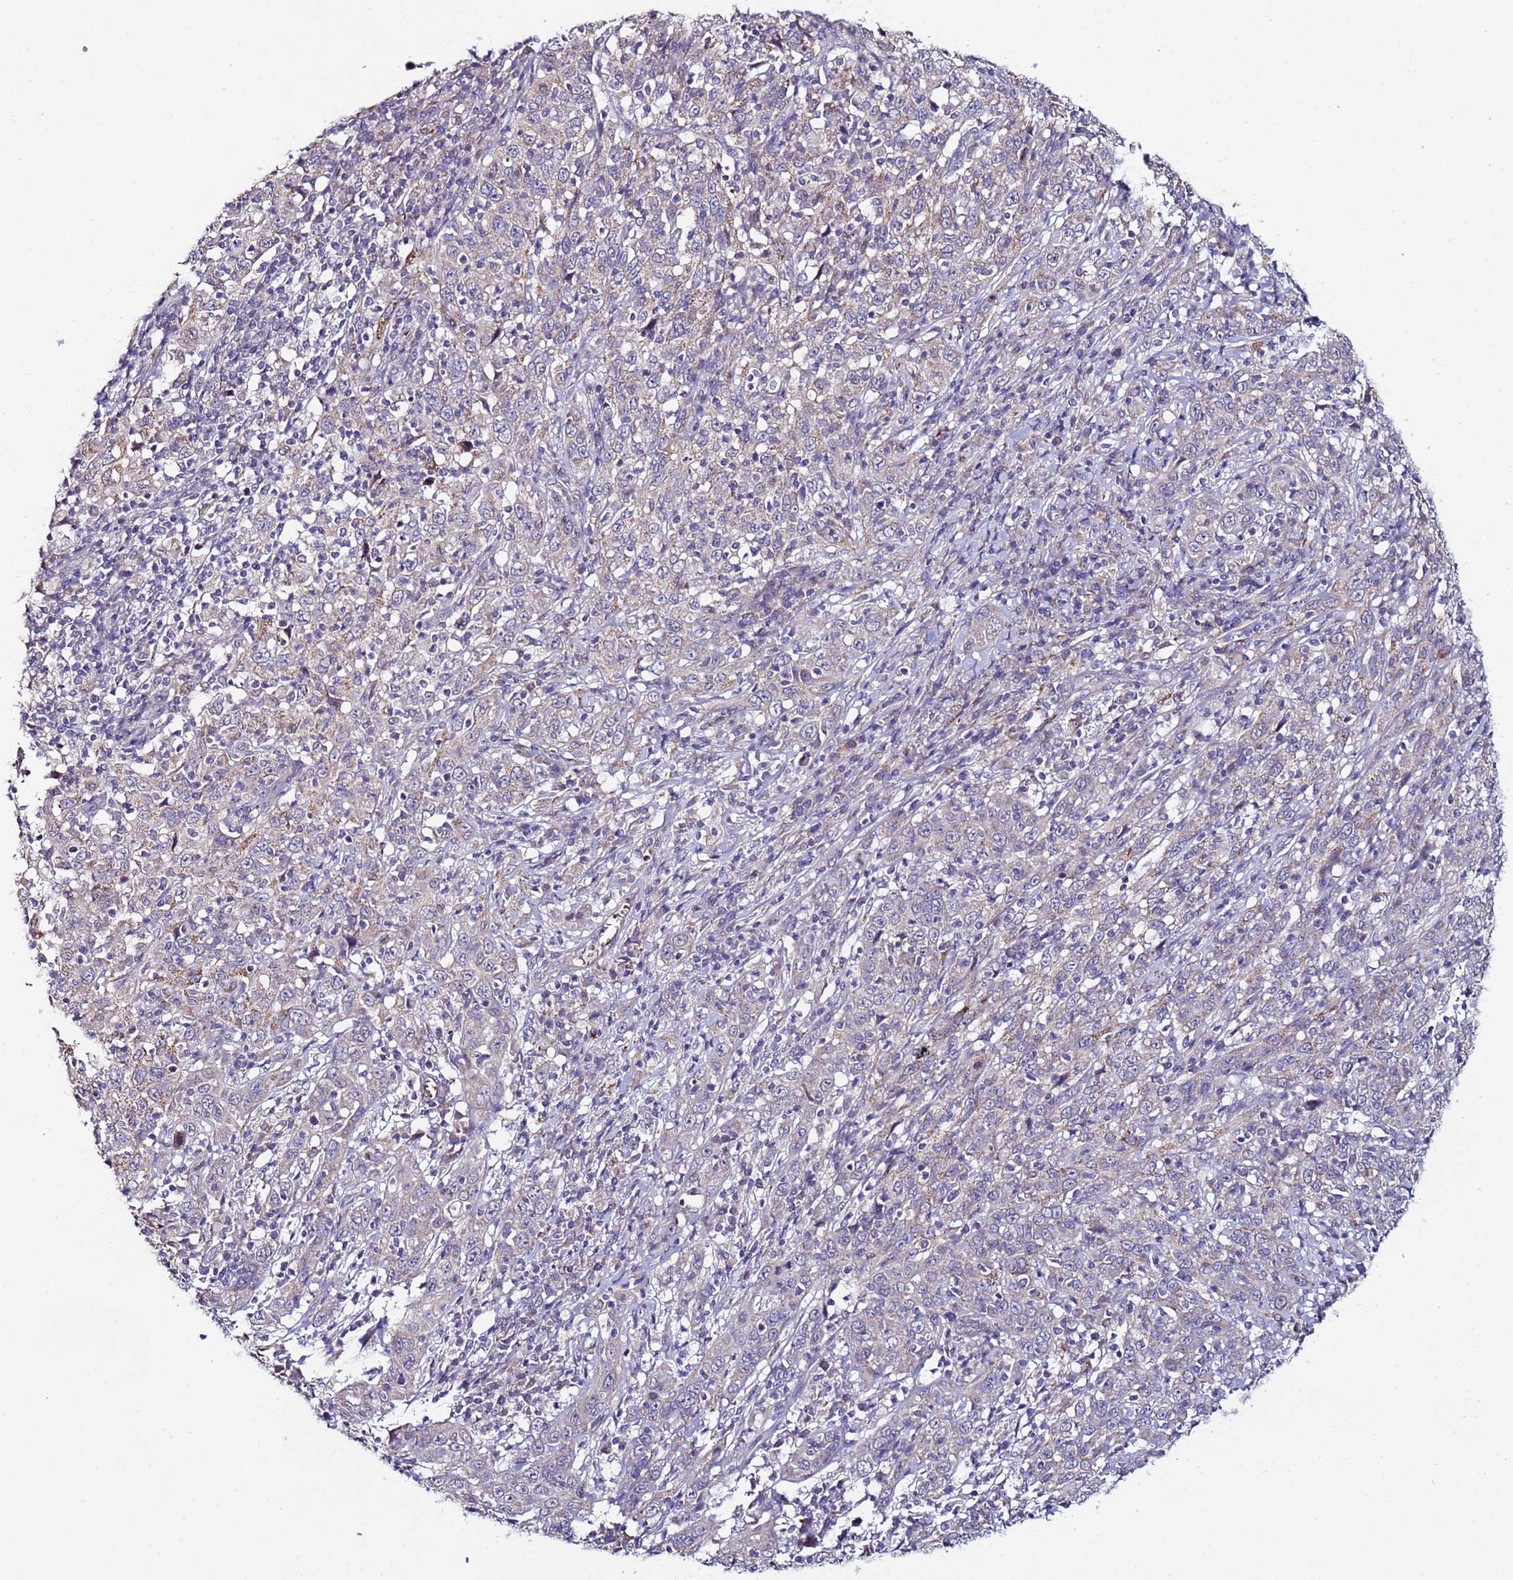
{"staining": {"intensity": "negative", "quantity": "none", "location": "none"}, "tissue": "cervical cancer", "cell_type": "Tumor cells", "image_type": "cancer", "snomed": [{"axis": "morphology", "description": "Squamous cell carcinoma, NOS"}, {"axis": "topography", "description": "Cervix"}], "caption": "Micrograph shows no significant protein positivity in tumor cells of cervical squamous cell carcinoma. (Brightfield microscopy of DAB immunohistochemistry (IHC) at high magnification).", "gene": "CLHC1", "patient": {"sex": "female", "age": 46}}